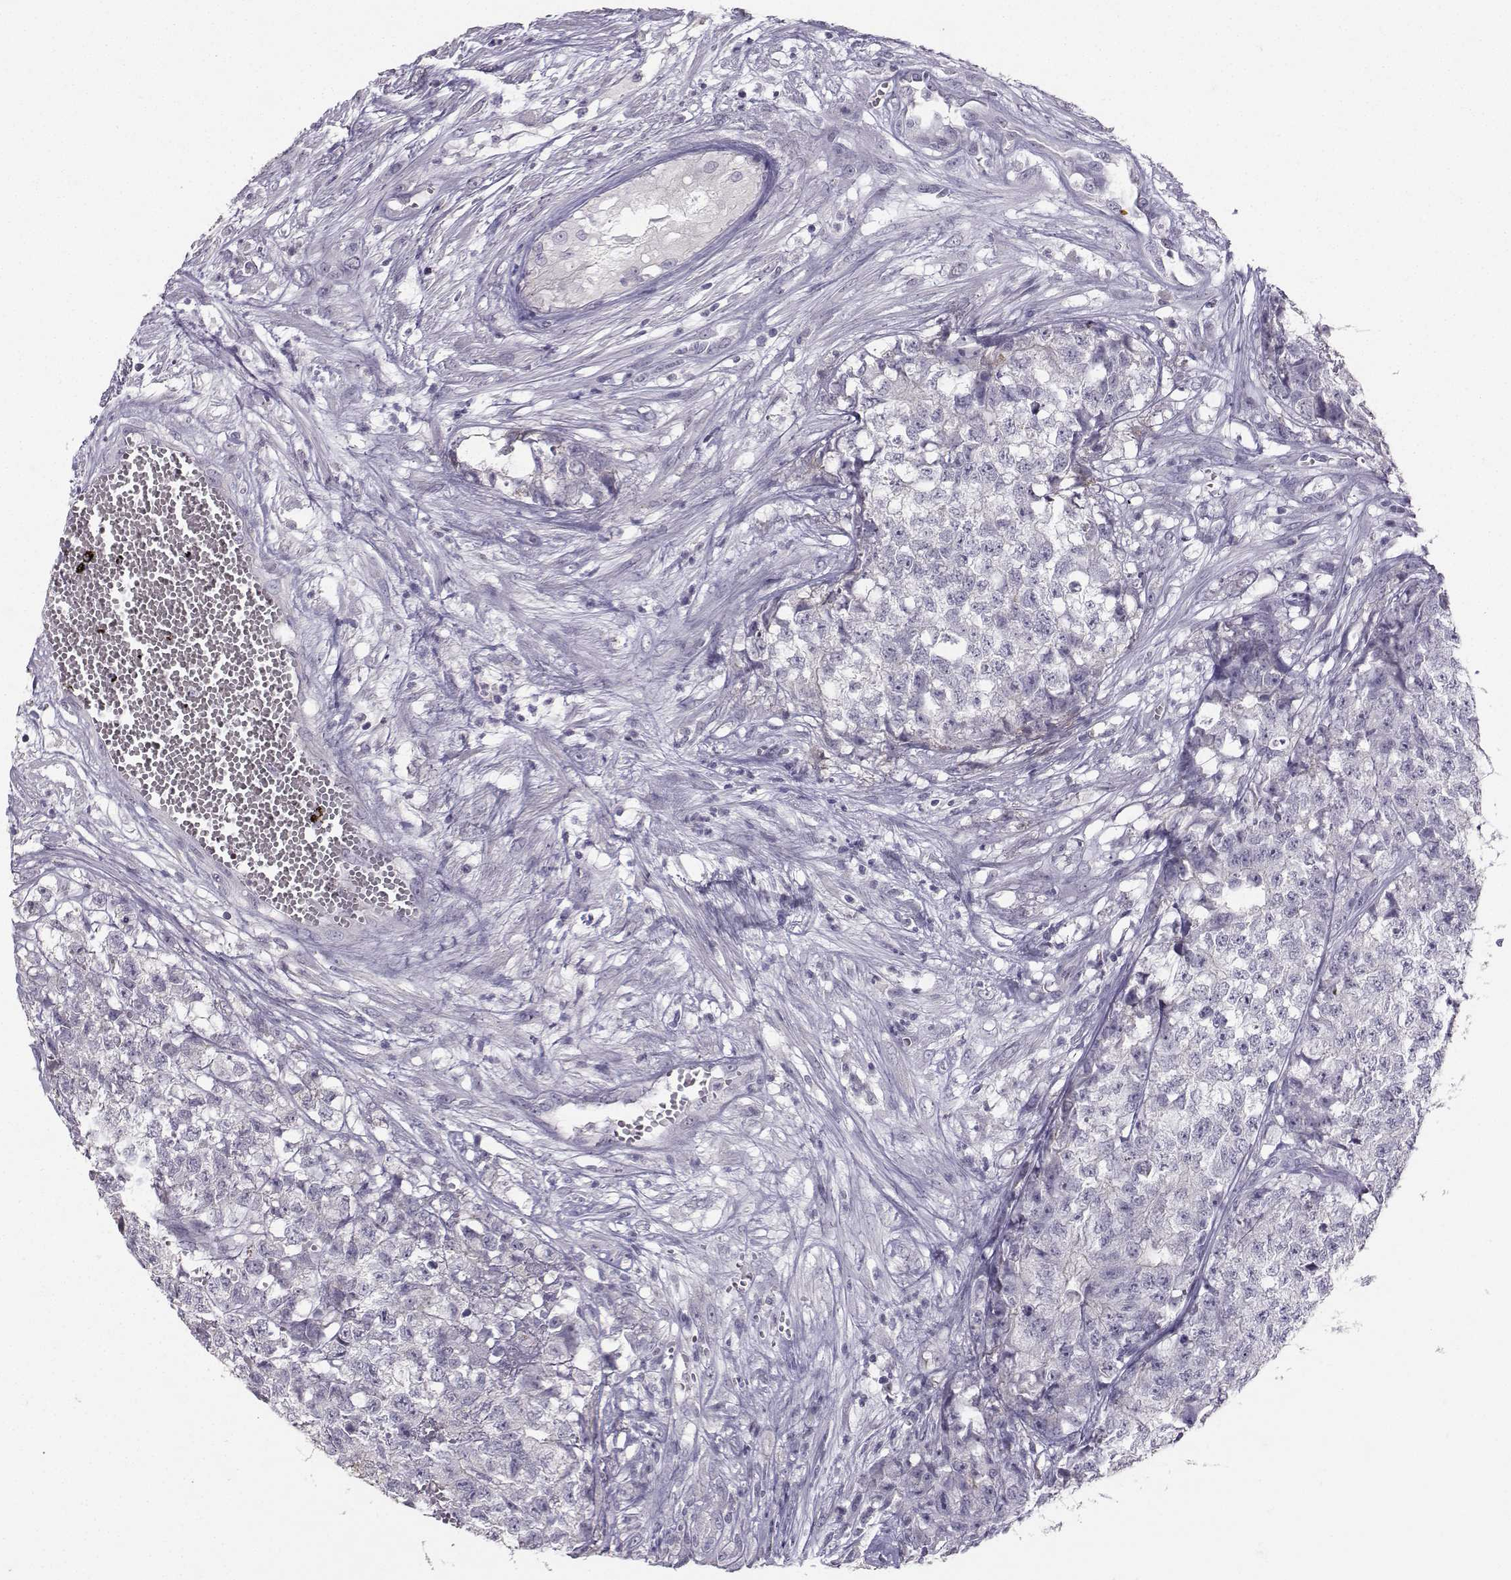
{"staining": {"intensity": "negative", "quantity": "none", "location": "none"}, "tissue": "testis cancer", "cell_type": "Tumor cells", "image_type": "cancer", "snomed": [{"axis": "morphology", "description": "Seminoma, NOS"}, {"axis": "morphology", "description": "Carcinoma, Embryonal, NOS"}, {"axis": "topography", "description": "Testis"}], "caption": "The immunohistochemistry (IHC) micrograph has no significant positivity in tumor cells of testis cancer tissue.", "gene": "PKP2", "patient": {"sex": "male", "age": 22}}